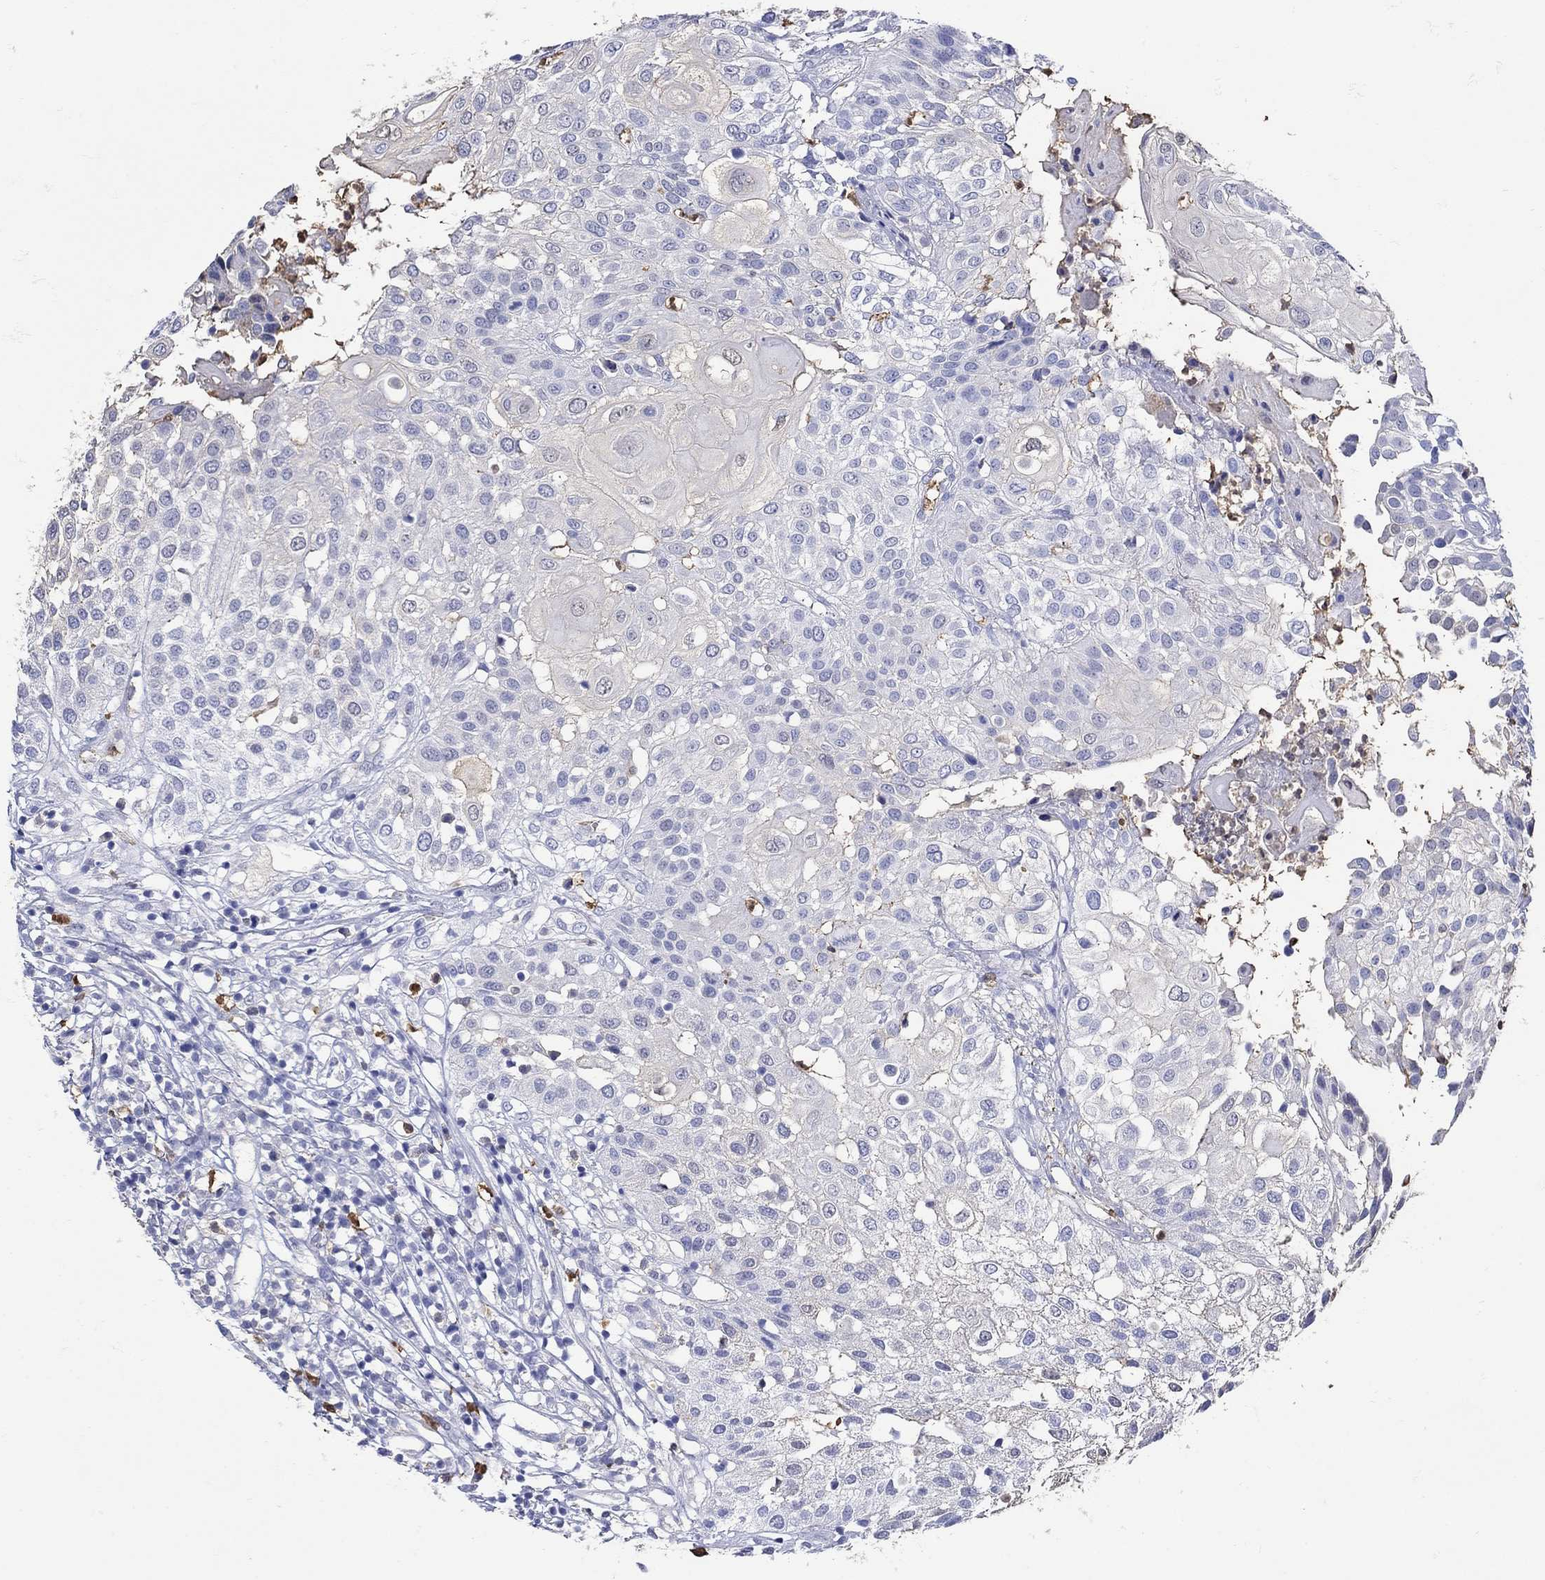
{"staining": {"intensity": "negative", "quantity": "none", "location": "none"}, "tissue": "urothelial cancer", "cell_type": "Tumor cells", "image_type": "cancer", "snomed": [{"axis": "morphology", "description": "Urothelial carcinoma, High grade"}, {"axis": "topography", "description": "Urinary bladder"}], "caption": "The image exhibits no significant staining in tumor cells of high-grade urothelial carcinoma. The staining is performed using DAB brown chromogen with nuclei counter-stained in using hematoxylin.", "gene": "LINGO3", "patient": {"sex": "female", "age": 79}}